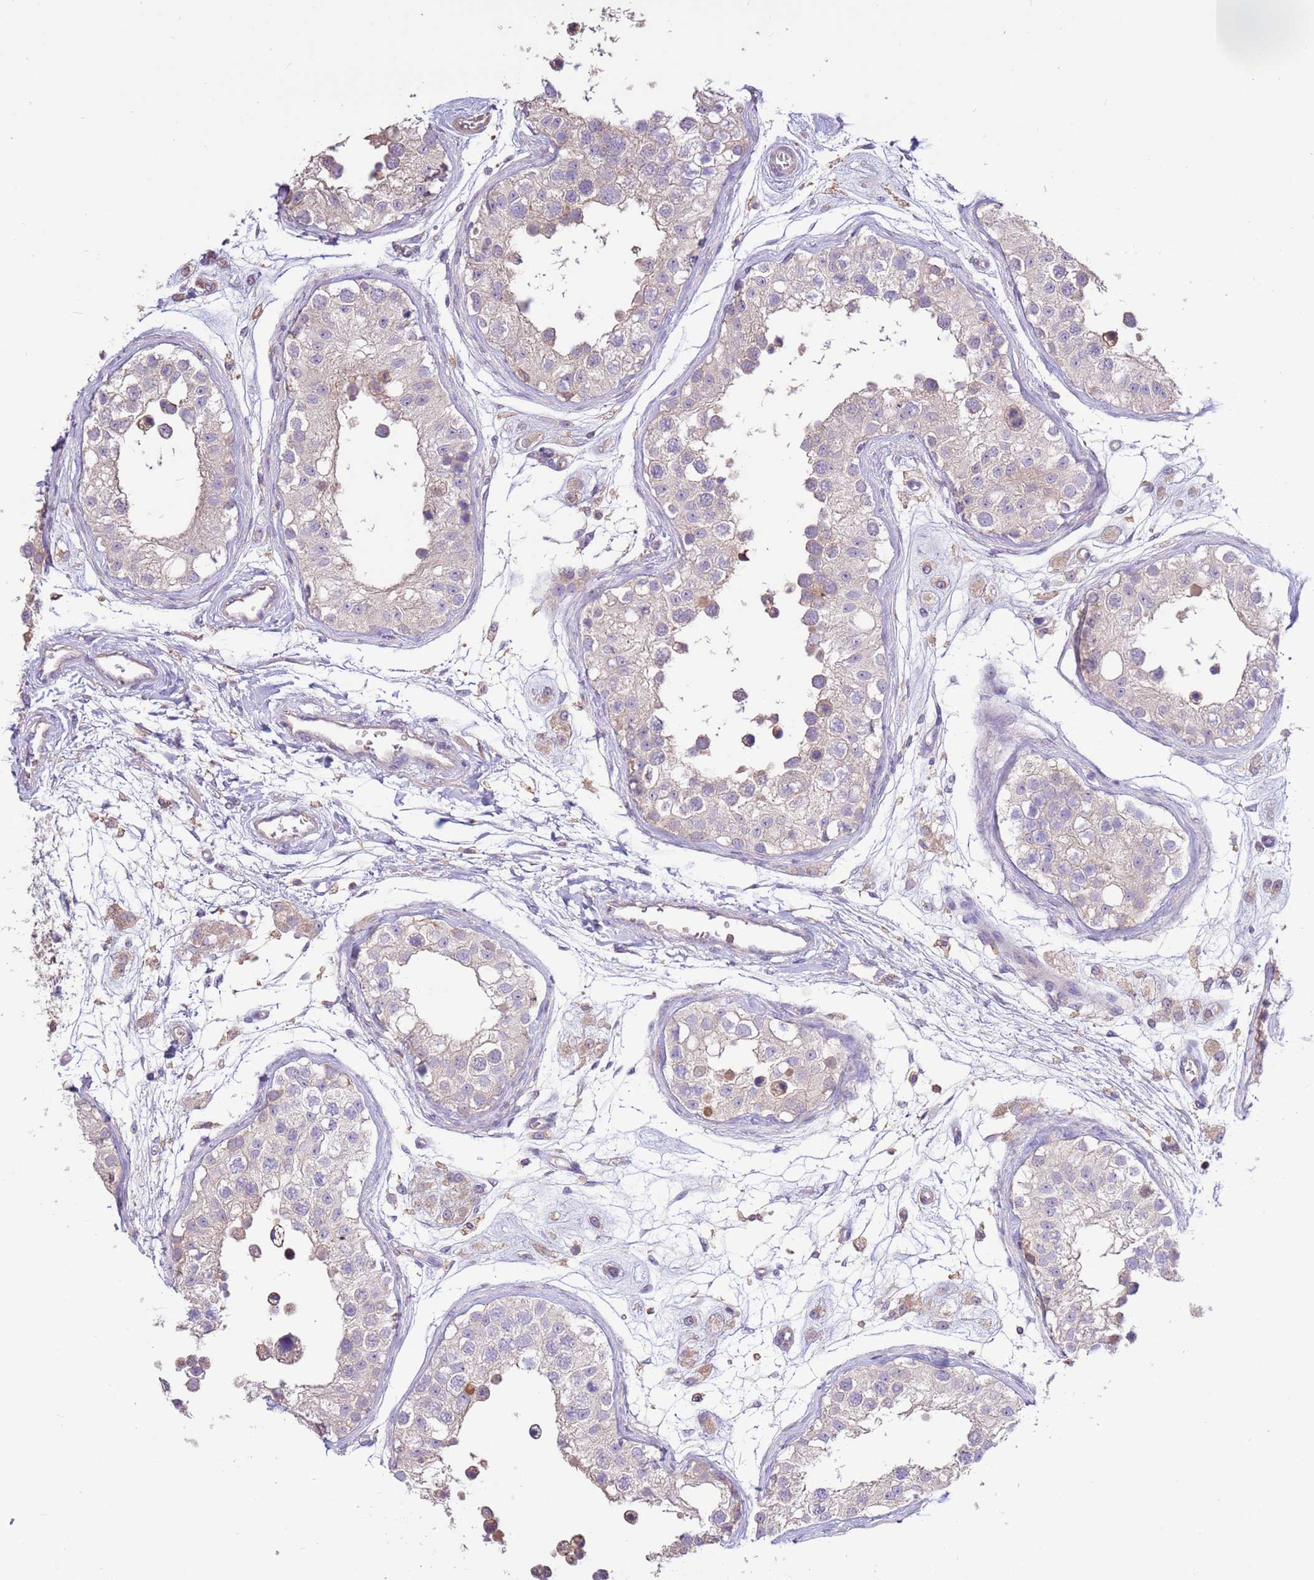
{"staining": {"intensity": "weak", "quantity": "25%-75%", "location": "cytoplasmic/membranous"}, "tissue": "testis", "cell_type": "Cells in seminiferous ducts", "image_type": "normal", "snomed": [{"axis": "morphology", "description": "Normal tissue, NOS"}, {"axis": "morphology", "description": "Adenocarcinoma, metastatic, NOS"}, {"axis": "topography", "description": "Testis"}], "caption": "Immunohistochemical staining of normal testis exhibits low levels of weak cytoplasmic/membranous staining in approximately 25%-75% of cells in seminiferous ducts. (DAB IHC with brightfield microscopy, high magnification).", "gene": "EVA1B", "patient": {"sex": "male", "age": 26}}